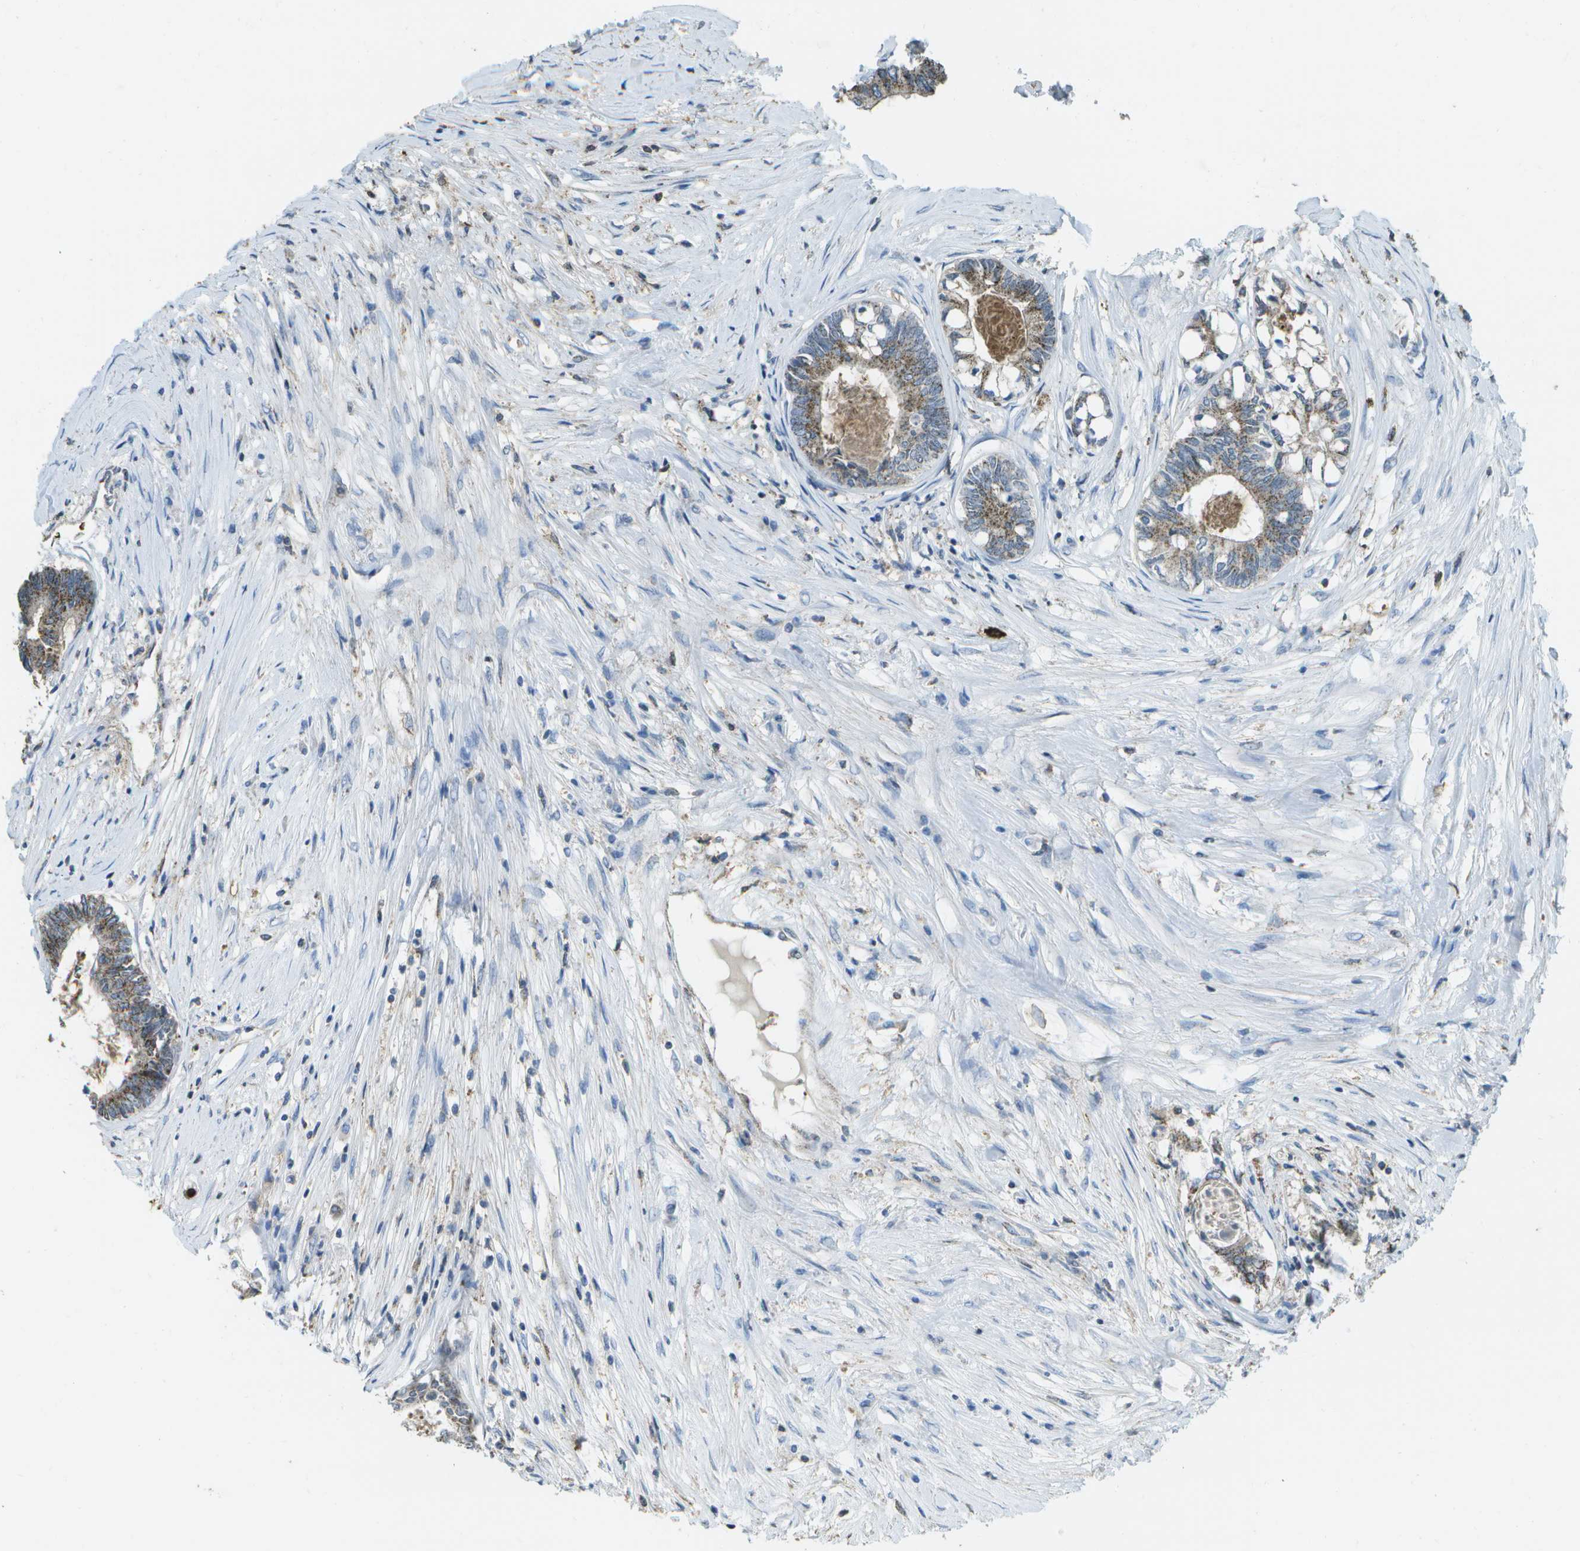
{"staining": {"intensity": "moderate", "quantity": ">75%", "location": "cytoplasmic/membranous"}, "tissue": "colorectal cancer", "cell_type": "Tumor cells", "image_type": "cancer", "snomed": [{"axis": "morphology", "description": "Adenocarcinoma, NOS"}, {"axis": "topography", "description": "Rectum"}], "caption": "Immunohistochemistry (IHC) micrograph of neoplastic tissue: colorectal cancer (adenocarcinoma) stained using IHC demonstrates medium levels of moderate protein expression localized specifically in the cytoplasmic/membranous of tumor cells, appearing as a cytoplasmic/membranous brown color.", "gene": "CACHD1", "patient": {"sex": "male", "age": 63}}